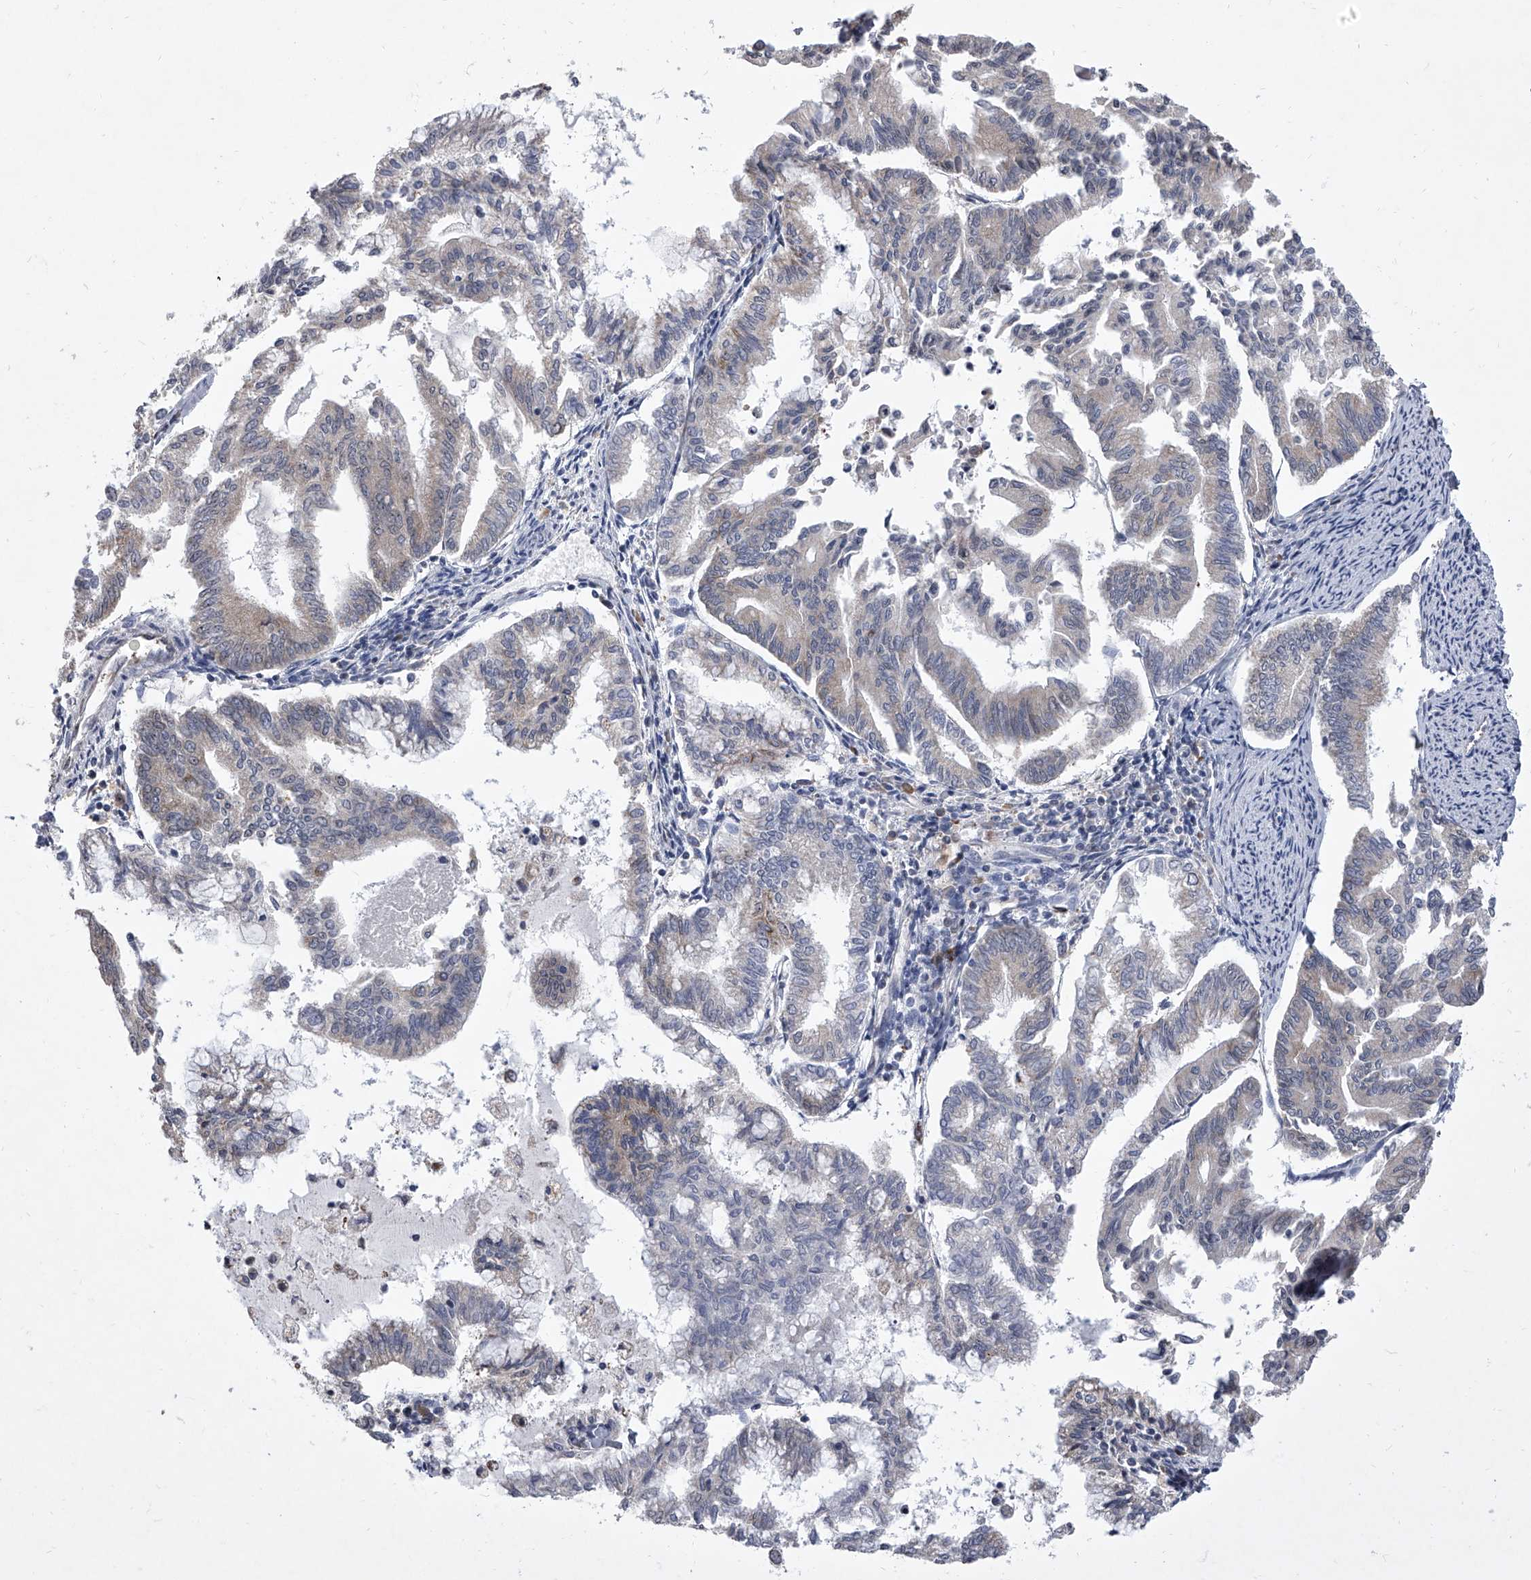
{"staining": {"intensity": "negative", "quantity": "none", "location": "none"}, "tissue": "endometrial cancer", "cell_type": "Tumor cells", "image_type": "cancer", "snomed": [{"axis": "morphology", "description": "Adenocarcinoma, NOS"}, {"axis": "topography", "description": "Endometrium"}], "caption": "Tumor cells show no significant protein expression in endometrial adenocarcinoma.", "gene": "EIF2S2", "patient": {"sex": "female", "age": 79}}